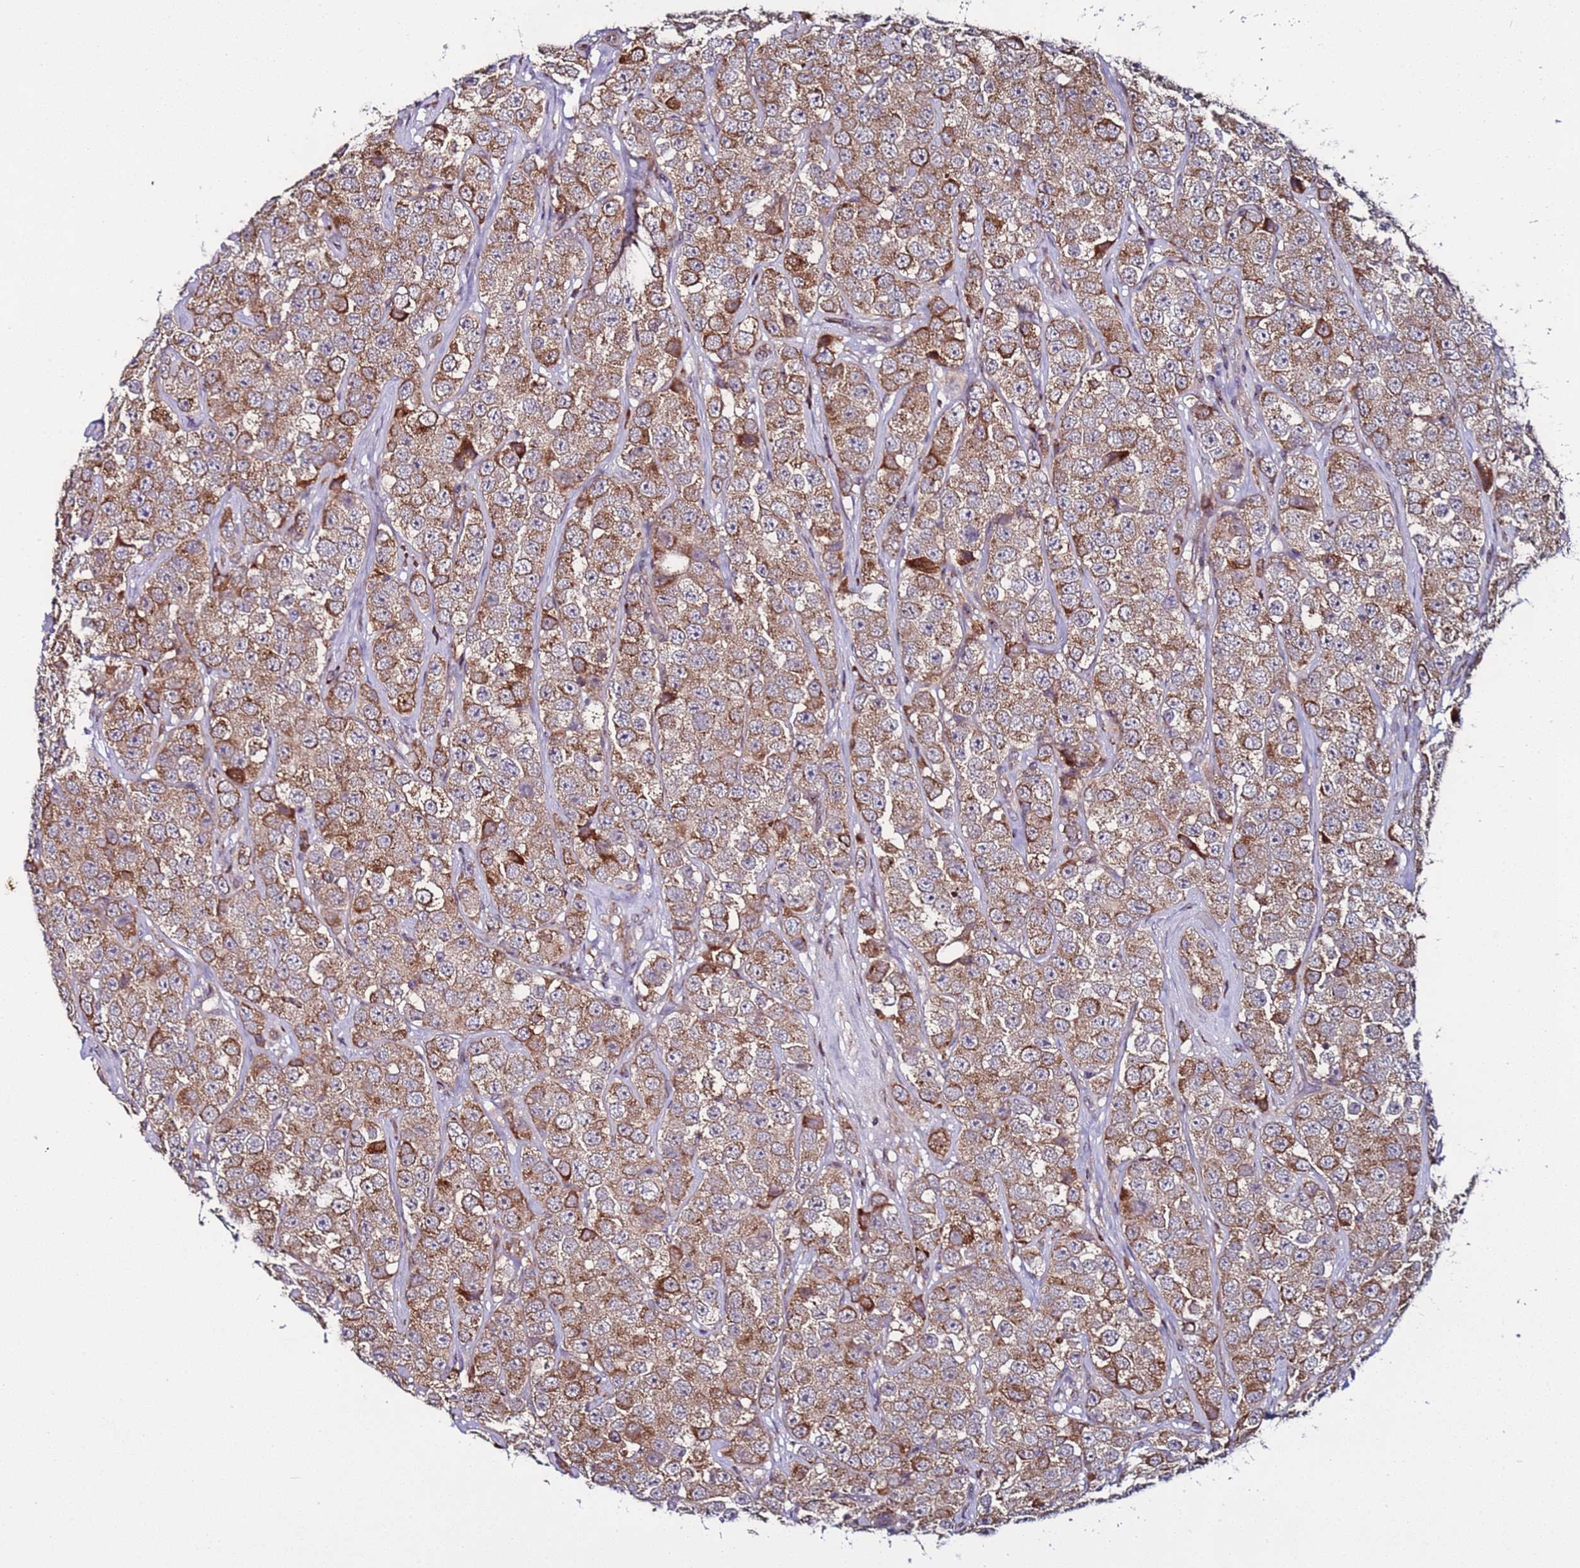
{"staining": {"intensity": "moderate", "quantity": ">75%", "location": "cytoplasmic/membranous"}, "tissue": "testis cancer", "cell_type": "Tumor cells", "image_type": "cancer", "snomed": [{"axis": "morphology", "description": "Seminoma, NOS"}, {"axis": "topography", "description": "Testis"}], "caption": "High-power microscopy captured an immunohistochemistry histopathology image of testis cancer, revealing moderate cytoplasmic/membranous expression in about >75% of tumor cells.", "gene": "TMEM176B", "patient": {"sex": "male", "age": 28}}